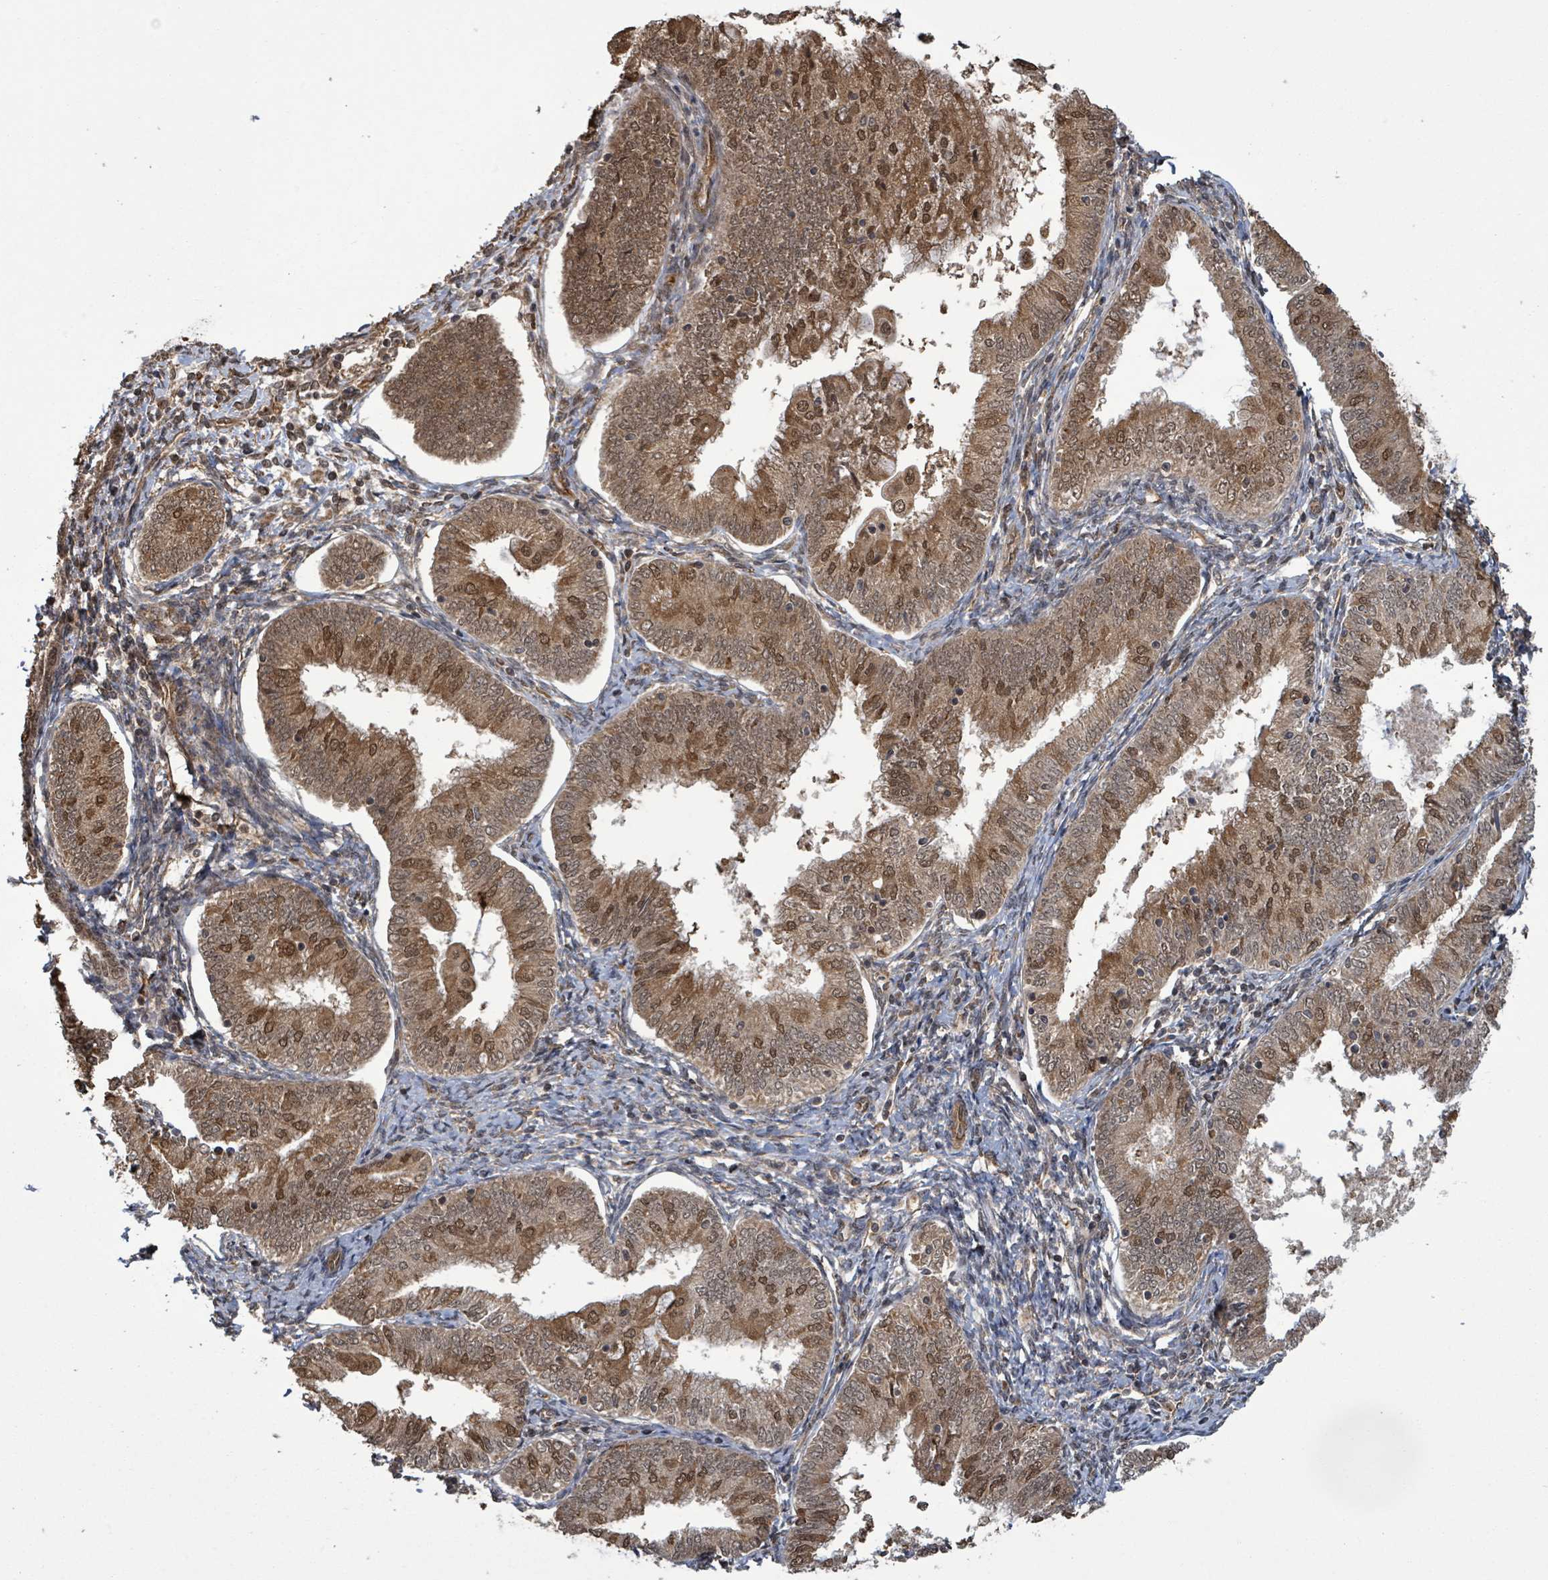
{"staining": {"intensity": "moderate", "quantity": ">75%", "location": "cytoplasmic/membranous,nuclear"}, "tissue": "endometrial cancer", "cell_type": "Tumor cells", "image_type": "cancer", "snomed": [{"axis": "morphology", "description": "Adenocarcinoma, NOS"}, {"axis": "topography", "description": "Endometrium"}], "caption": "Immunohistochemical staining of endometrial cancer exhibits medium levels of moderate cytoplasmic/membranous and nuclear staining in approximately >75% of tumor cells.", "gene": "KLC1", "patient": {"sex": "female", "age": 55}}